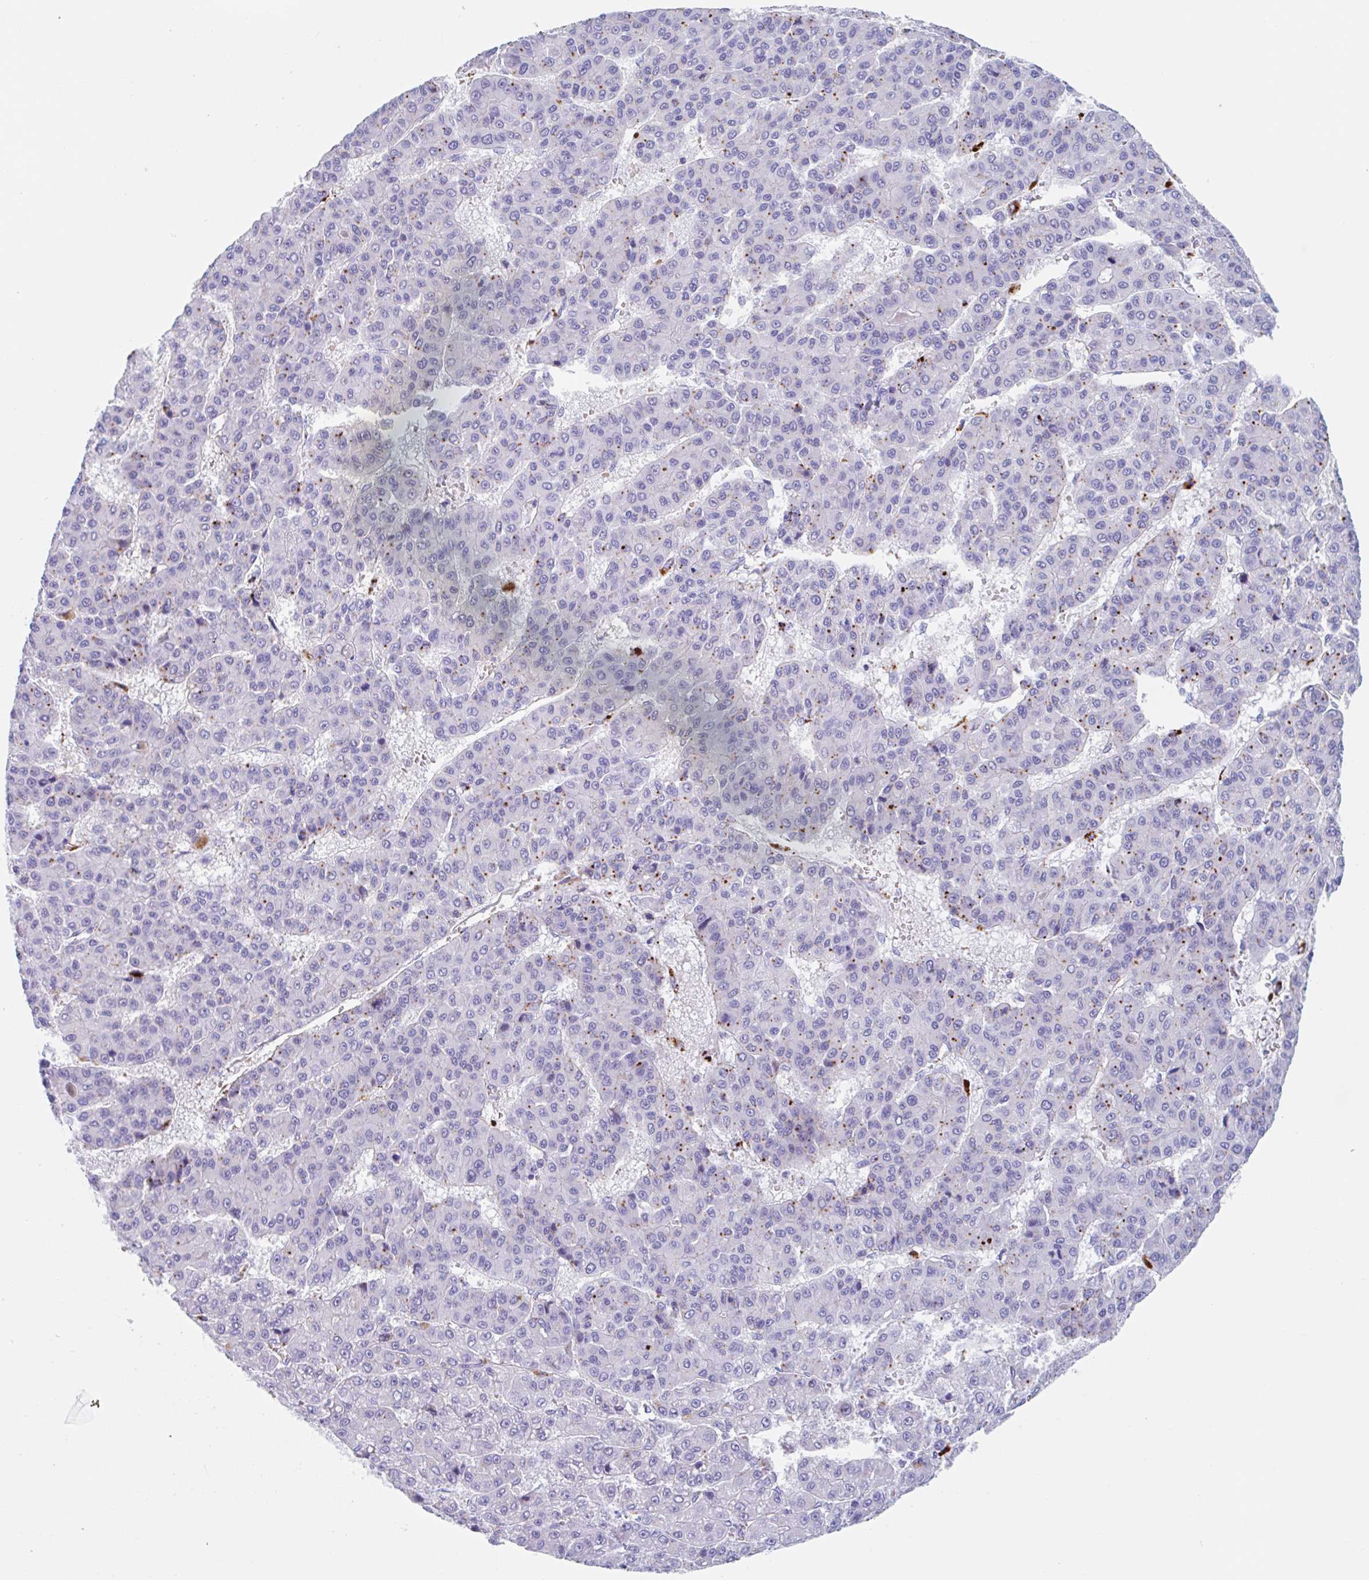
{"staining": {"intensity": "moderate", "quantity": "<25%", "location": "cytoplasmic/membranous"}, "tissue": "liver cancer", "cell_type": "Tumor cells", "image_type": "cancer", "snomed": [{"axis": "morphology", "description": "Carcinoma, Hepatocellular, NOS"}, {"axis": "topography", "description": "Liver"}], "caption": "An image of human liver cancer (hepatocellular carcinoma) stained for a protein exhibits moderate cytoplasmic/membranous brown staining in tumor cells.", "gene": "ANKRD9", "patient": {"sex": "male", "age": 70}}